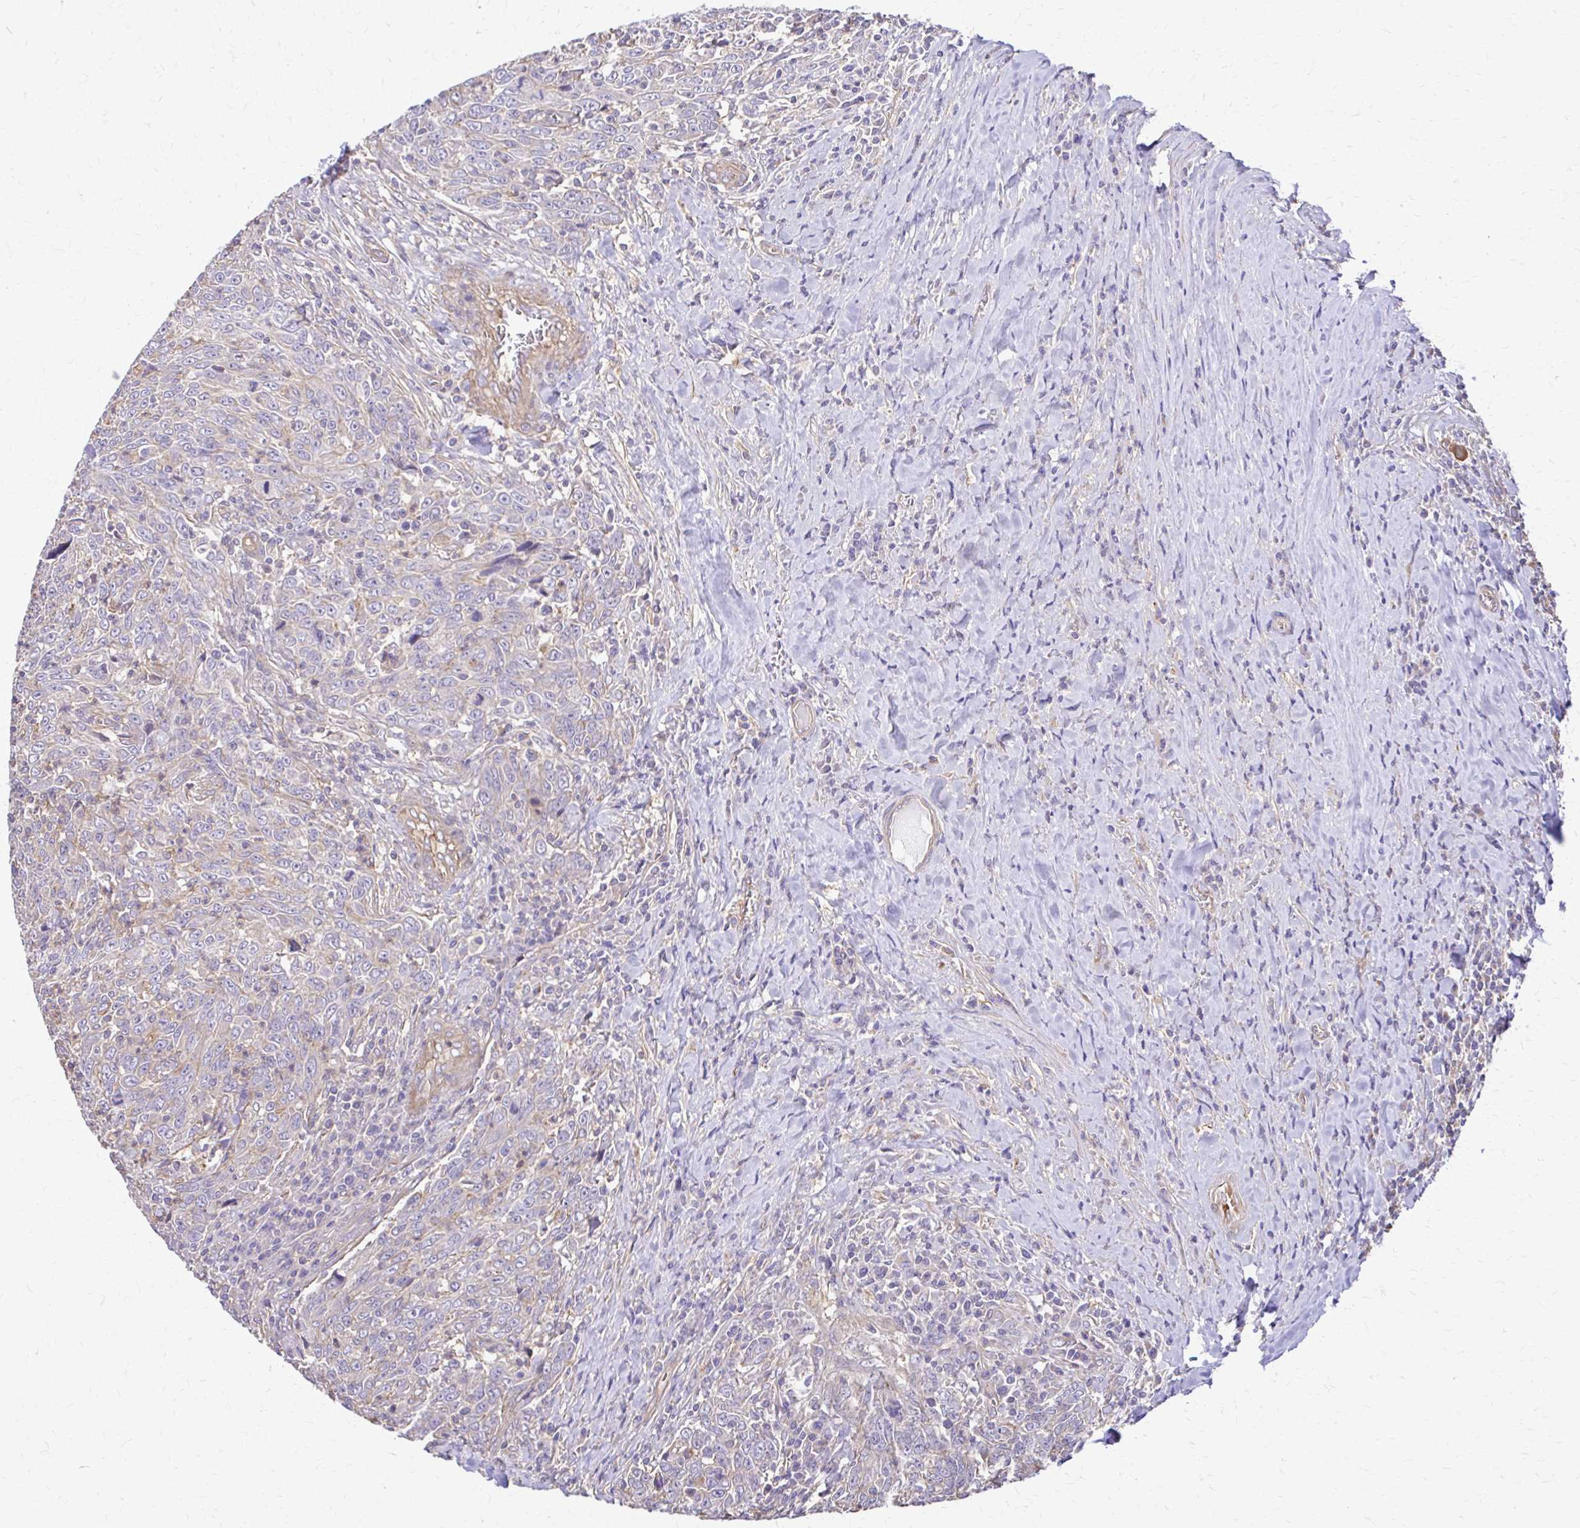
{"staining": {"intensity": "negative", "quantity": "none", "location": "none"}, "tissue": "breast cancer", "cell_type": "Tumor cells", "image_type": "cancer", "snomed": [{"axis": "morphology", "description": "Duct carcinoma"}, {"axis": "topography", "description": "Breast"}], "caption": "A high-resolution image shows immunohistochemistry (IHC) staining of breast cancer, which reveals no significant positivity in tumor cells.", "gene": "DSP", "patient": {"sex": "female", "age": 50}}